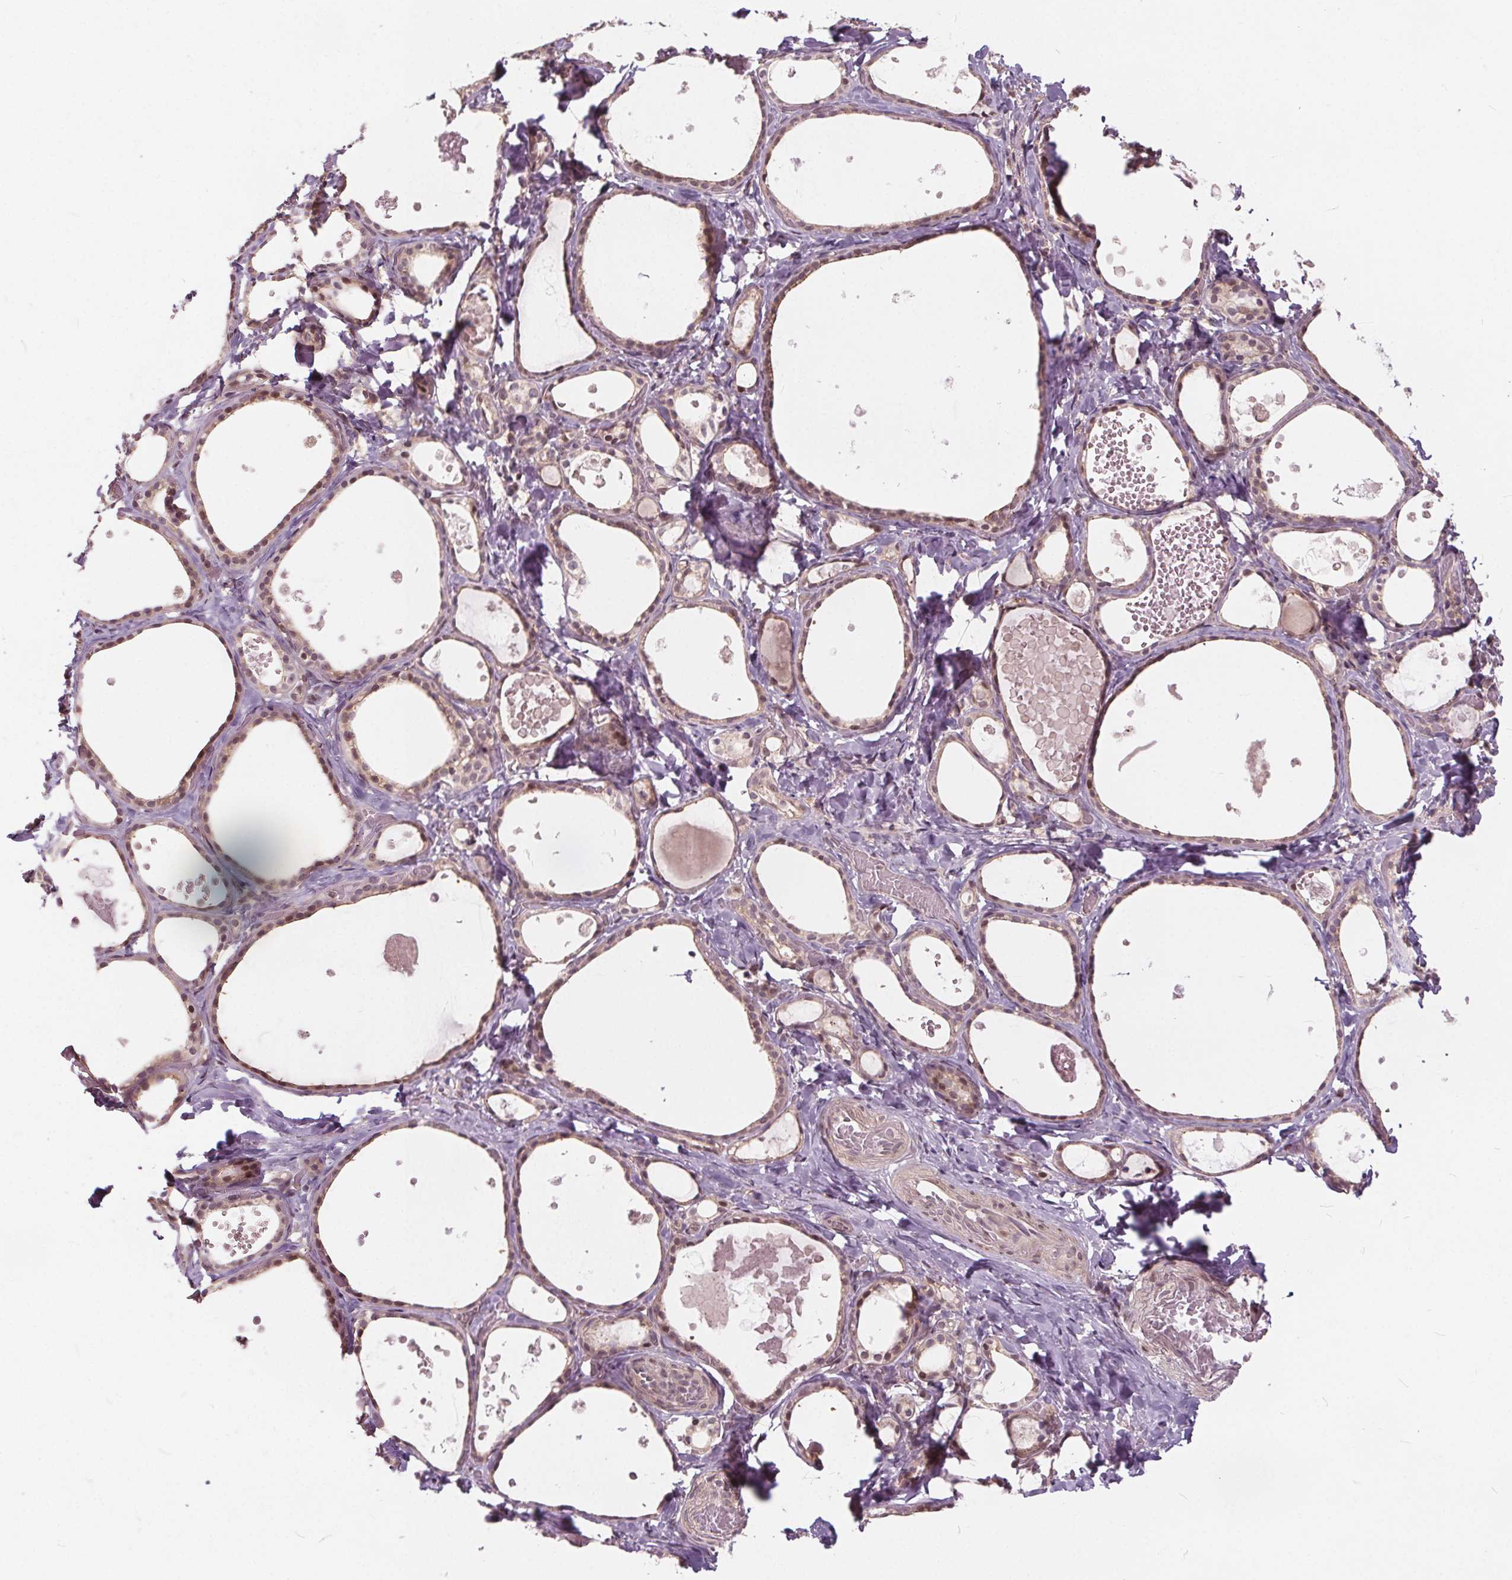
{"staining": {"intensity": "moderate", "quantity": "25%-75%", "location": "nuclear"}, "tissue": "thyroid gland", "cell_type": "Glandular cells", "image_type": "normal", "snomed": [{"axis": "morphology", "description": "Normal tissue, NOS"}, {"axis": "topography", "description": "Thyroid gland"}], "caption": "Immunohistochemical staining of benign thyroid gland exhibits 25%-75% levels of moderate nuclear protein positivity in about 25%-75% of glandular cells.", "gene": "HIF1AN", "patient": {"sex": "female", "age": 56}}